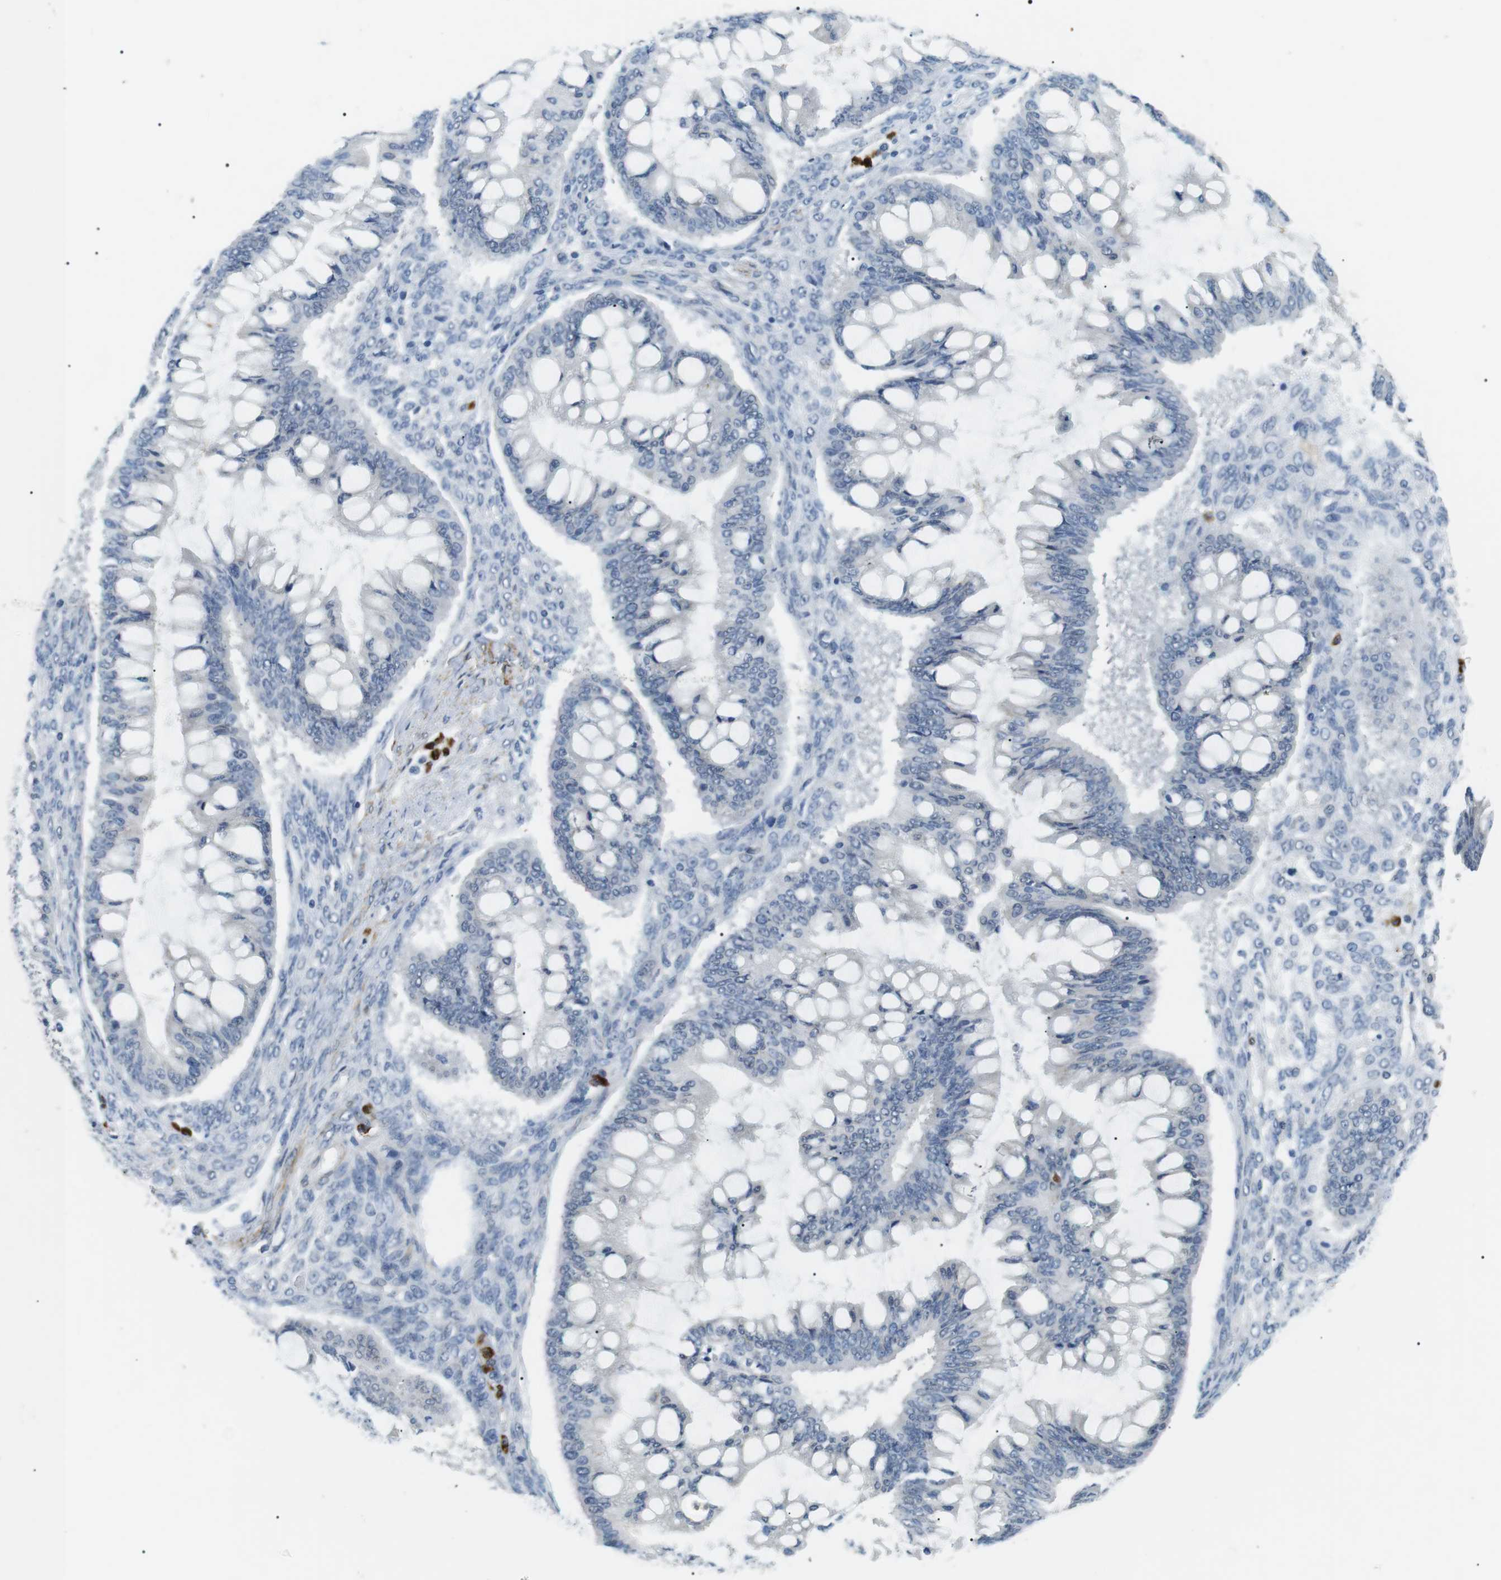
{"staining": {"intensity": "negative", "quantity": "none", "location": "none"}, "tissue": "ovarian cancer", "cell_type": "Tumor cells", "image_type": "cancer", "snomed": [{"axis": "morphology", "description": "Cystadenocarcinoma, mucinous, NOS"}, {"axis": "topography", "description": "Ovary"}], "caption": "IHC of mucinous cystadenocarcinoma (ovarian) reveals no staining in tumor cells. (Immunohistochemistry (ihc), brightfield microscopy, high magnification).", "gene": "GZMM", "patient": {"sex": "female", "age": 73}}